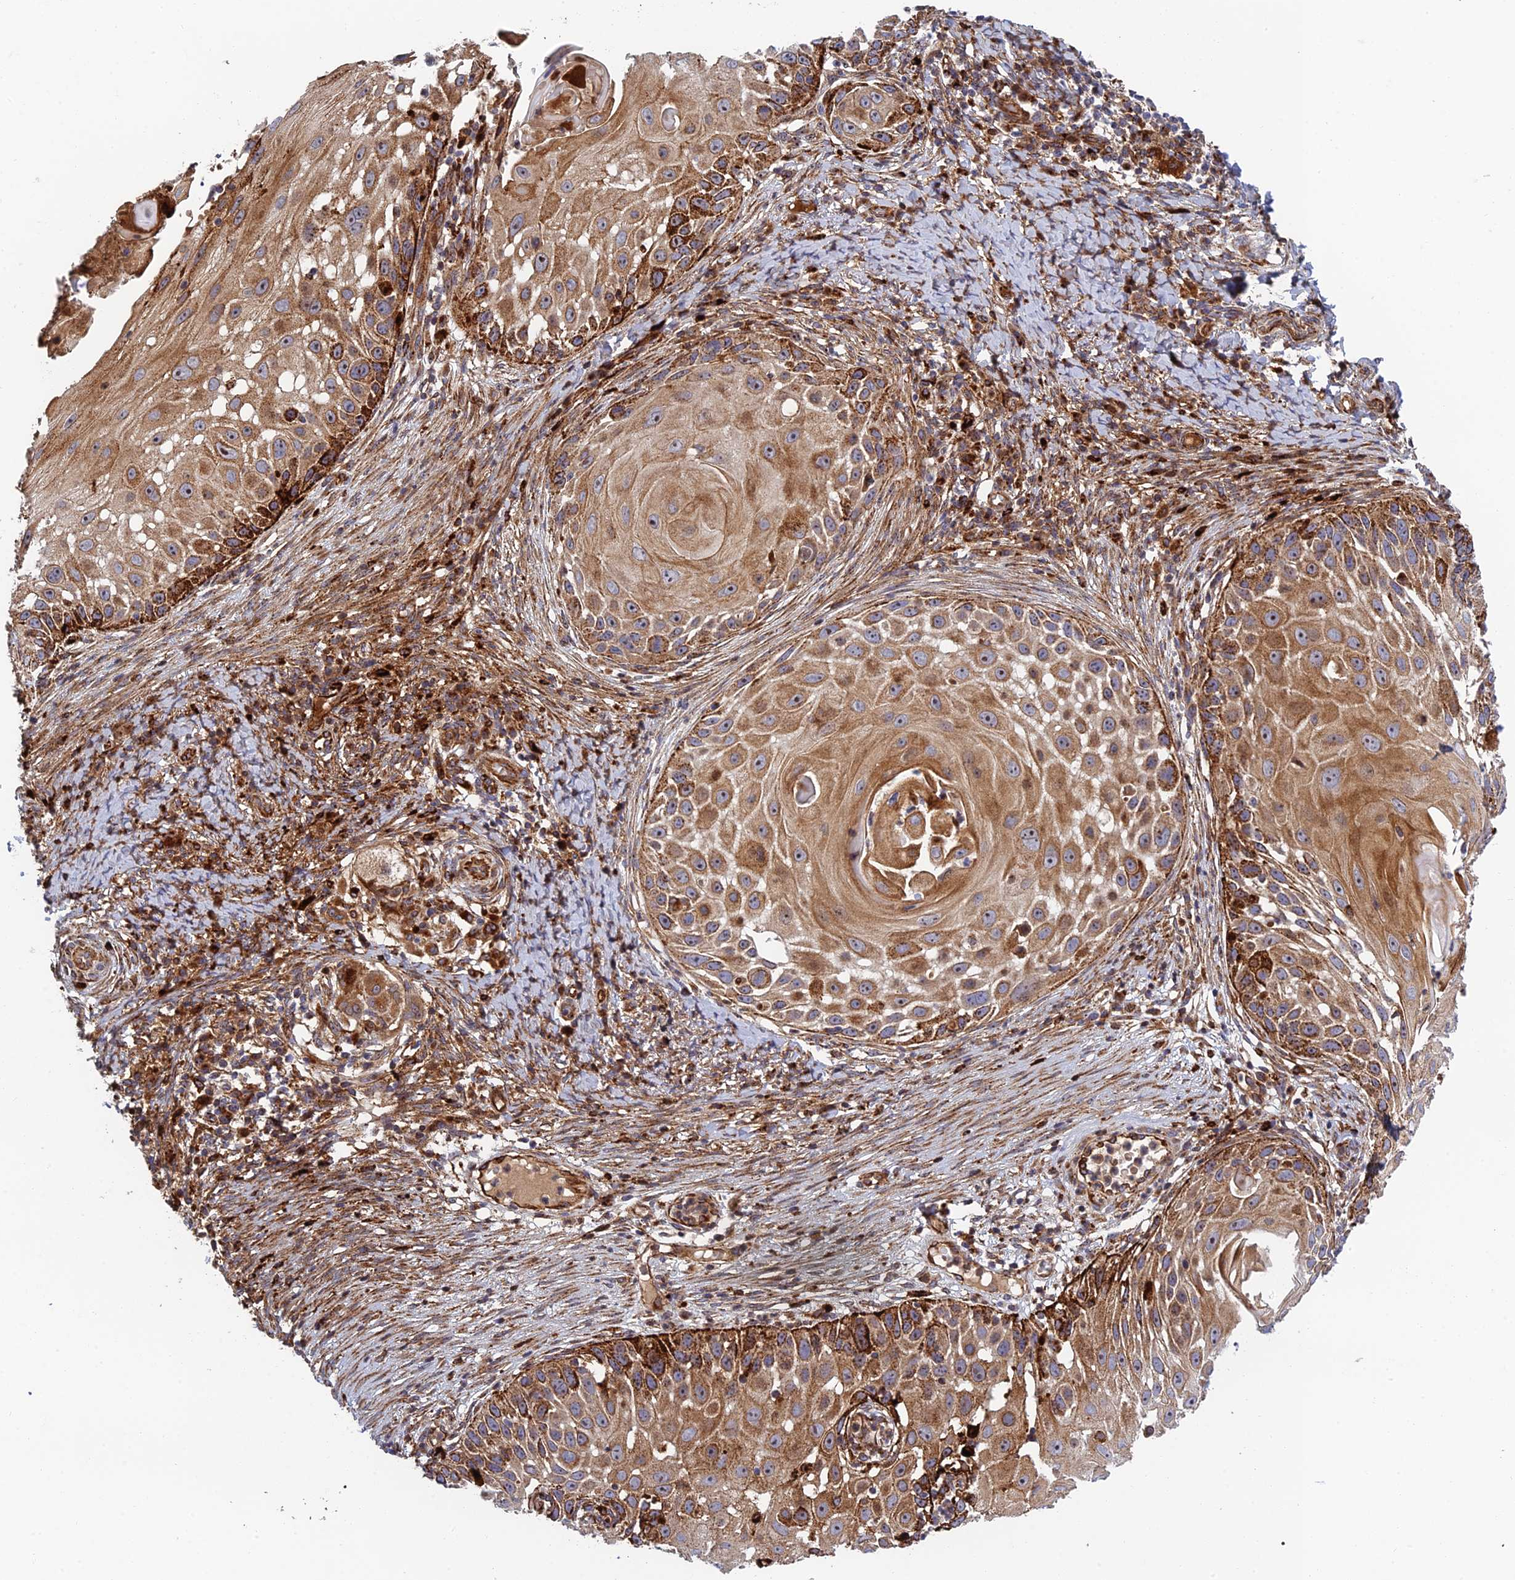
{"staining": {"intensity": "strong", "quantity": "25%-75%", "location": "cytoplasmic/membranous"}, "tissue": "skin cancer", "cell_type": "Tumor cells", "image_type": "cancer", "snomed": [{"axis": "morphology", "description": "Squamous cell carcinoma, NOS"}, {"axis": "topography", "description": "Skin"}], "caption": "The immunohistochemical stain shows strong cytoplasmic/membranous staining in tumor cells of squamous cell carcinoma (skin) tissue. (Brightfield microscopy of DAB IHC at high magnification).", "gene": "PPP2R3C", "patient": {"sex": "female", "age": 44}}